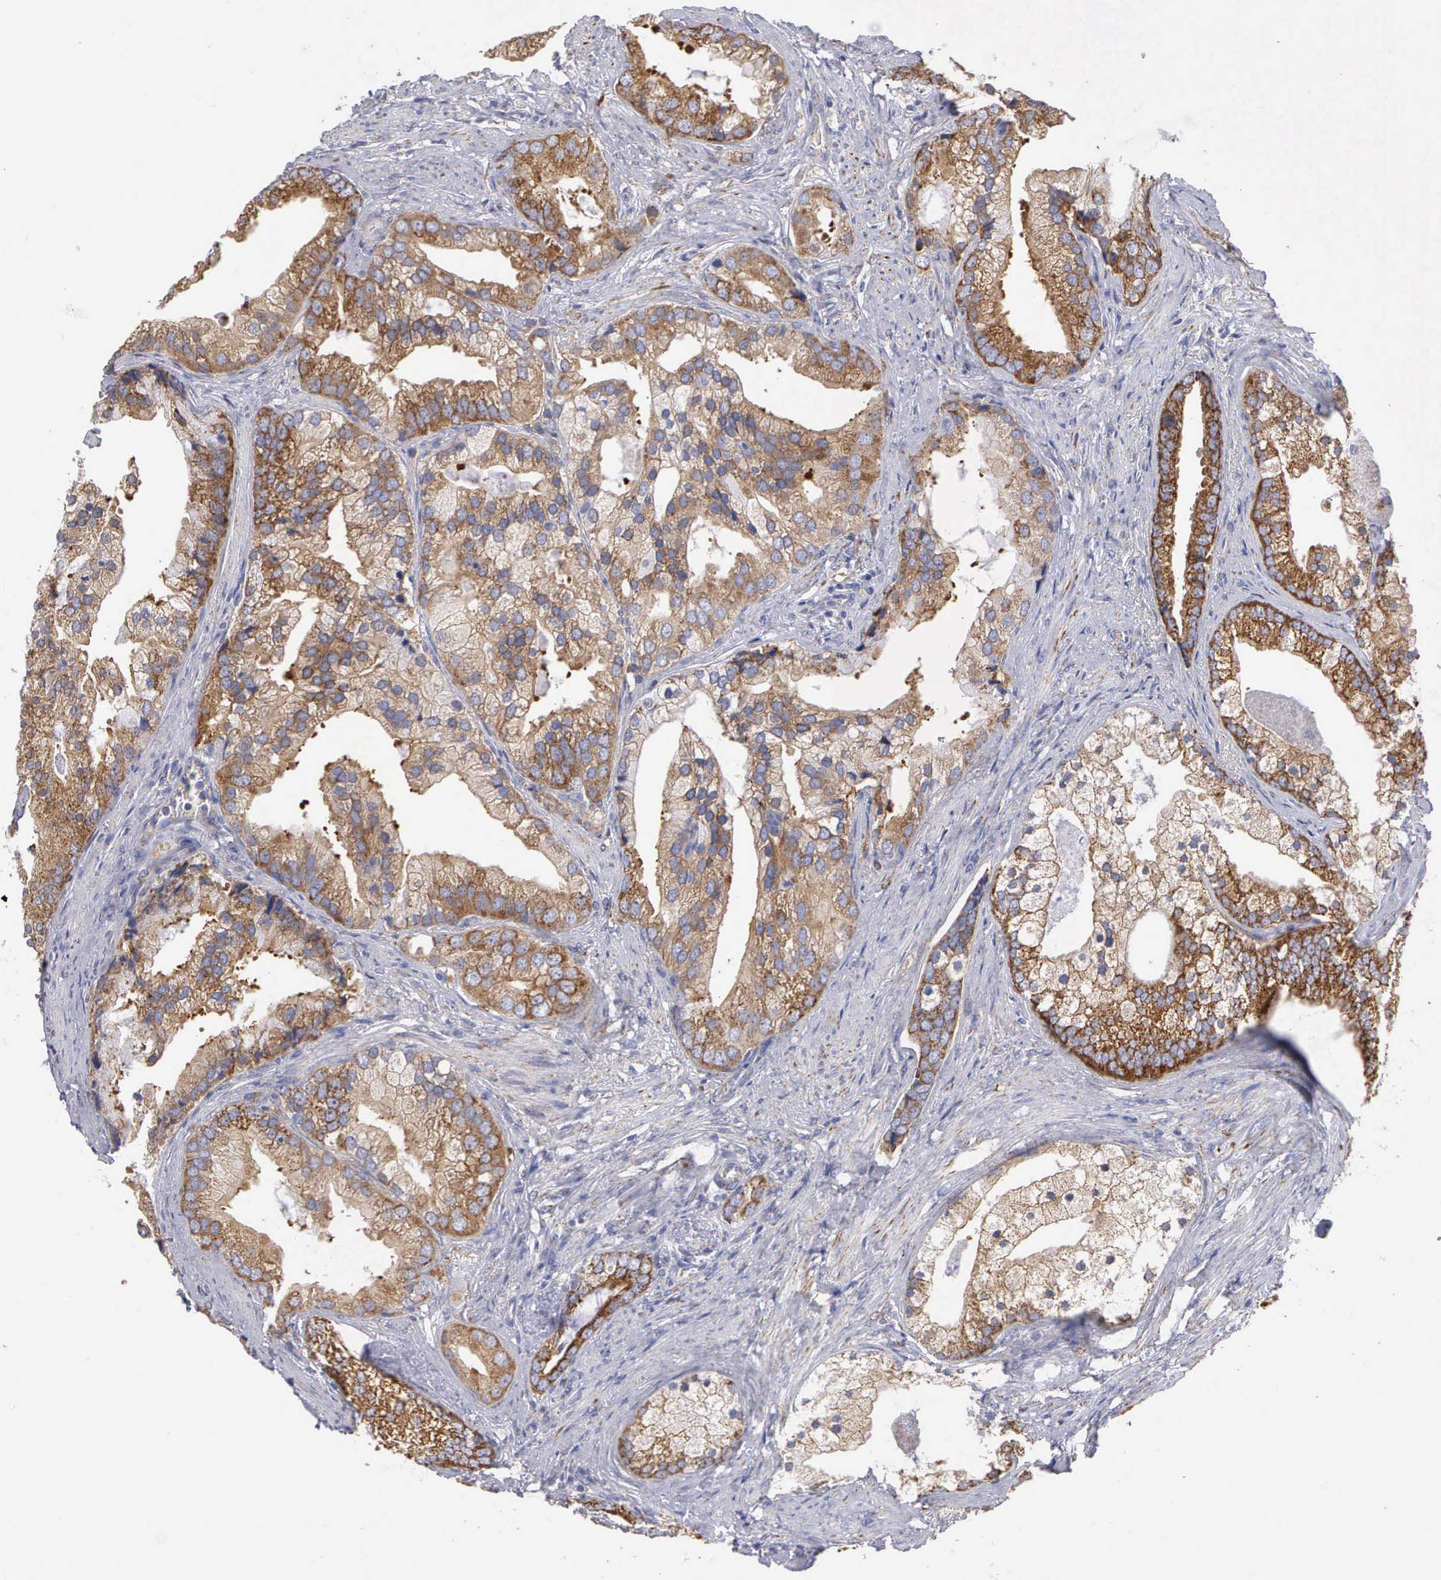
{"staining": {"intensity": "moderate", "quantity": ">75%", "location": "cytoplasmic/membranous"}, "tissue": "prostate cancer", "cell_type": "Tumor cells", "image_type": "cancer", "snomed": [{"axis": "morphology", "description": "Adenocarcinoma, Low grade"}, {"axis": "topography", "description": "Prostate"}], "caption": "Immunohistochemical staining of prostate low-grade adenocarcinoma displays medium levels of moderate cytoplasmic/membranous protein expression in about >75% of tumor cells.", "gene": "APOOL", "patient": {"sex": "male", "age": 71}}